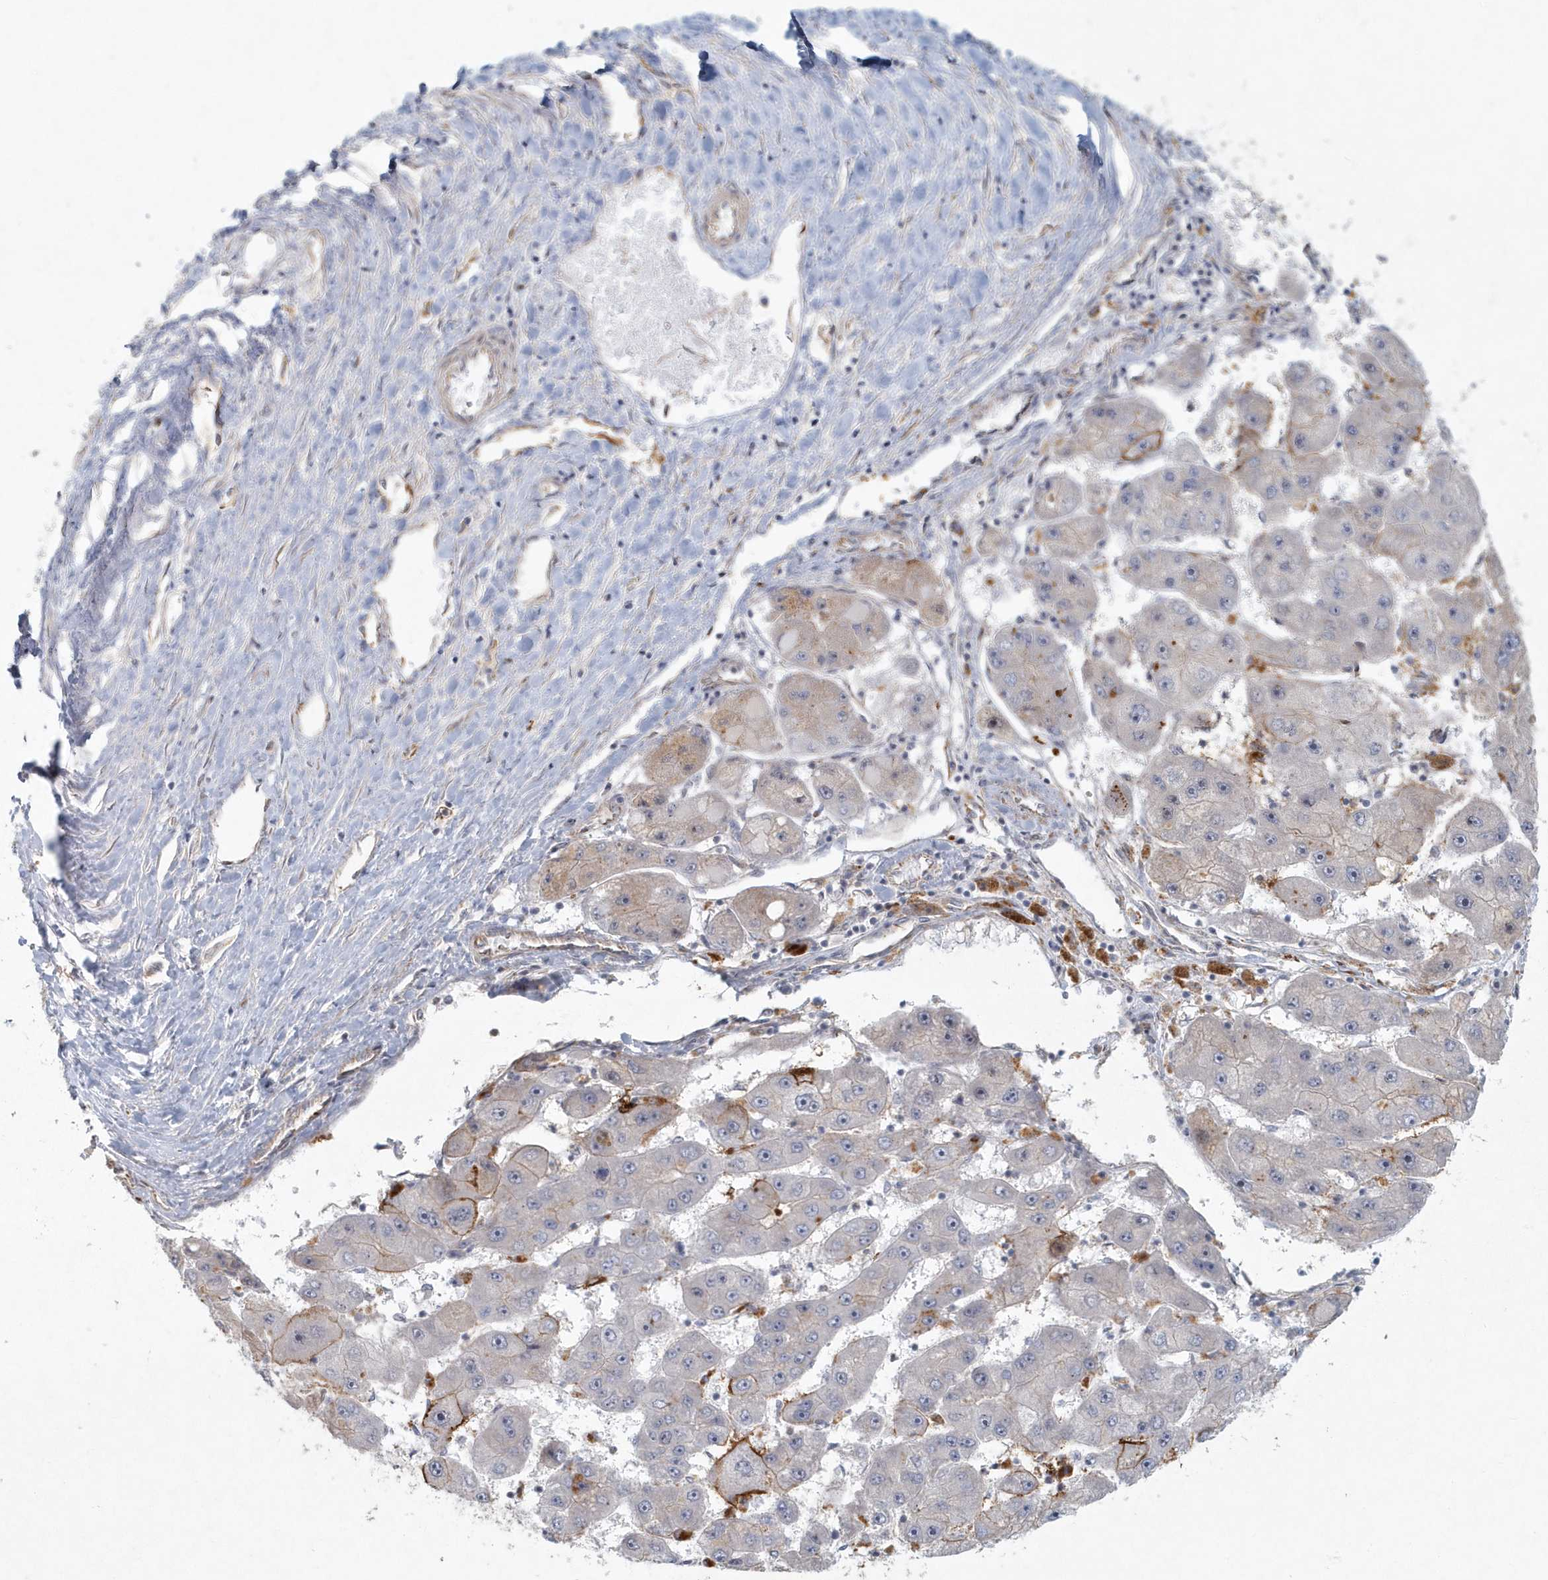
{"staining": {"intensity": "moderate", "quantity": "<25%", "location": "cytoplasmic/membranous"}, "tissue": "liver cancer", "cell_type": "Tumor cells", "image_type": "cancer", "snomed": [{"axis": "morphology", "description": "Carcinoma, Hepatocellular, NOS"}, {"axis": "topography", "description": "Liver"}], "caption": "This is a micrograph of immunohistochemistry staining of hepatocellular carcinoma (liver), which shows moderate staining in the cytoplasmic/membranous of tumor cells.", "gene": "ARHGEF38", "patient": {"sex": "female", "age": 61}}